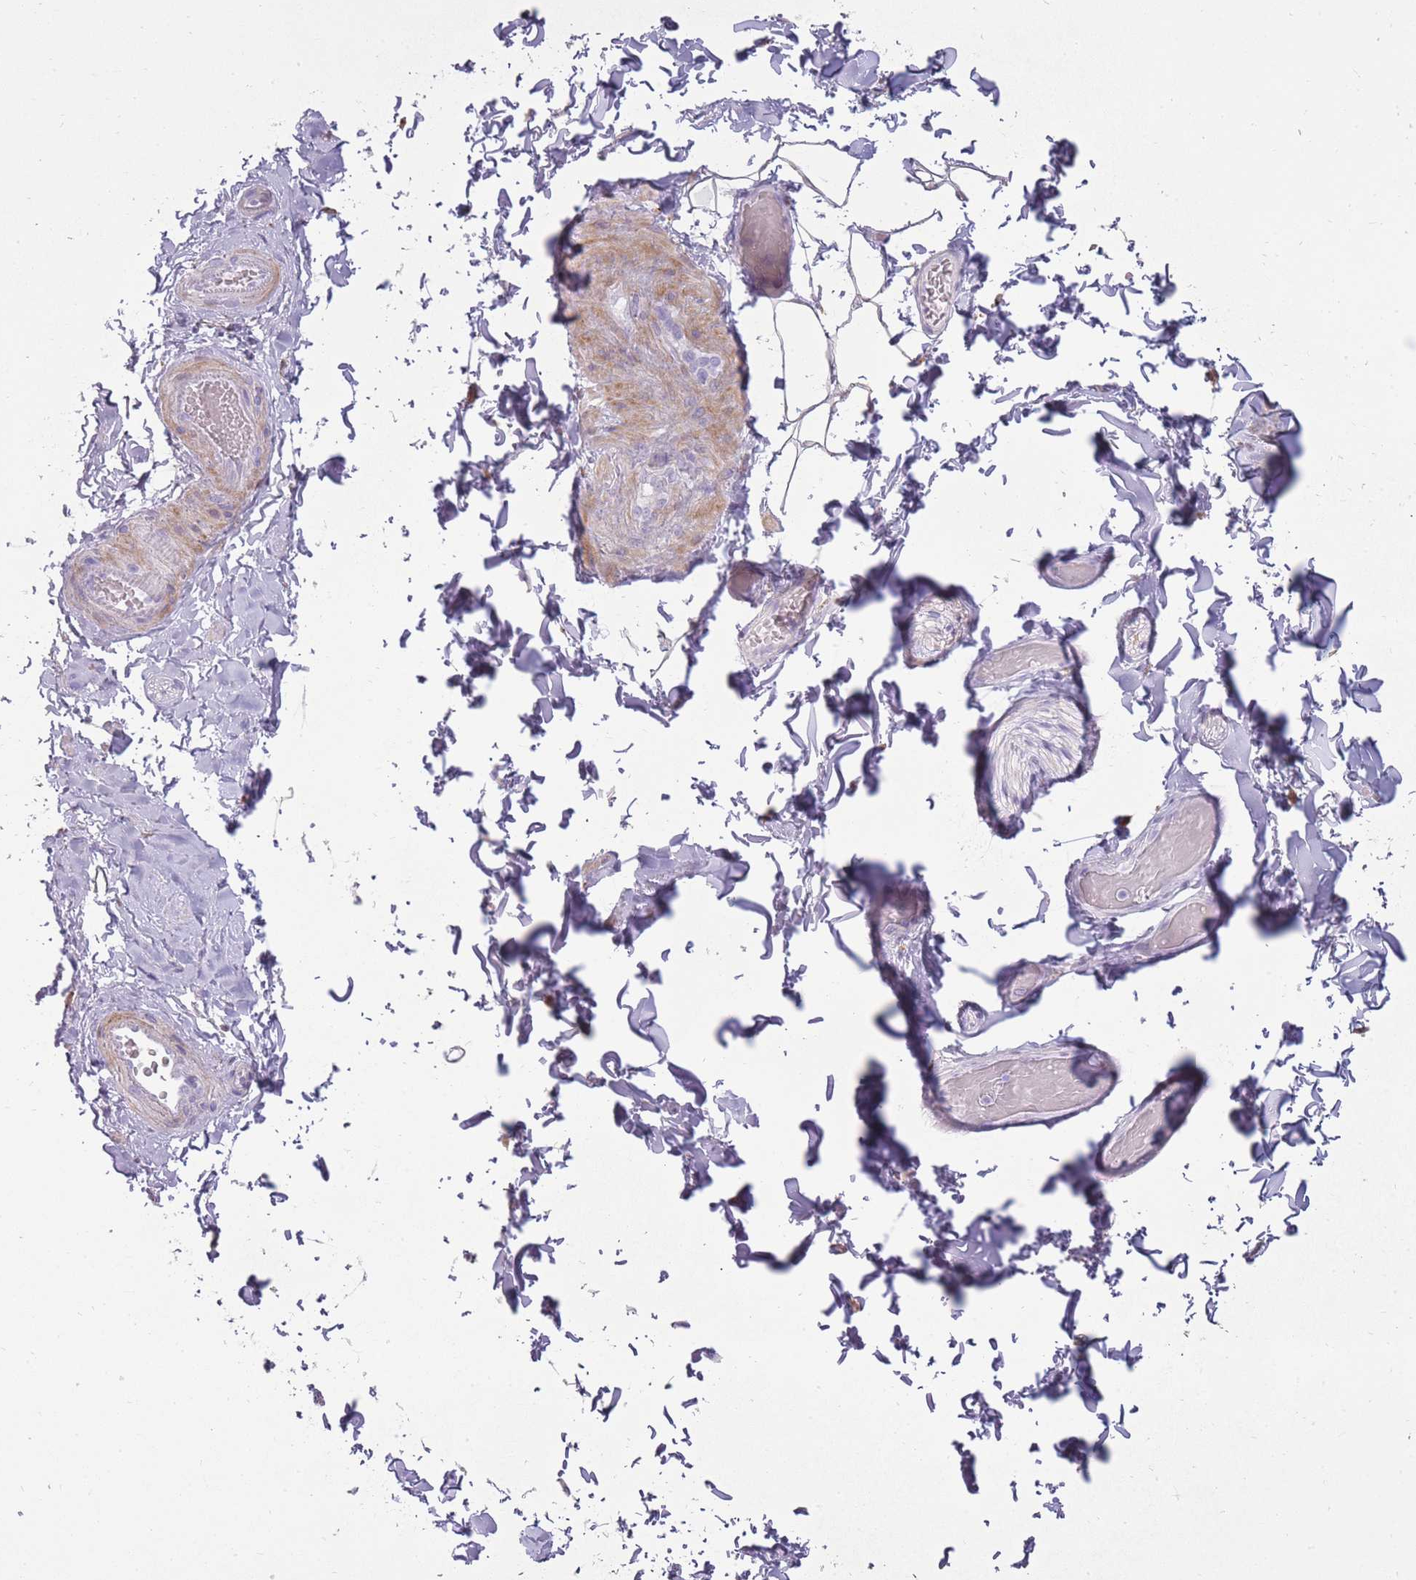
{"staining": {"intensity": "negative", "quantity": "none", "location": "none"}, "tissue": "adipose tissue", "cell_type": "Adipocytes", "image_type": "normal", "snomed": [{"axis": "morphology", "description": "Normal tissue, NOS"}, {"axis": "topography", "description": "Soft tissue"}, {"axis": "topography", "description": "Vascular tissue"}, {"axis": "topography", "description": "Peripheral nerve tissue"}], "caption": "The photomicrograph displays no significant expression in adipocytes of adipose tissue. (DAB (3,3'-diaminobenzidine) immunohistochemistry (IHC), high magnification).", "gene": "LGALS9B", "patient": {"sex": "male", "age": 32}}